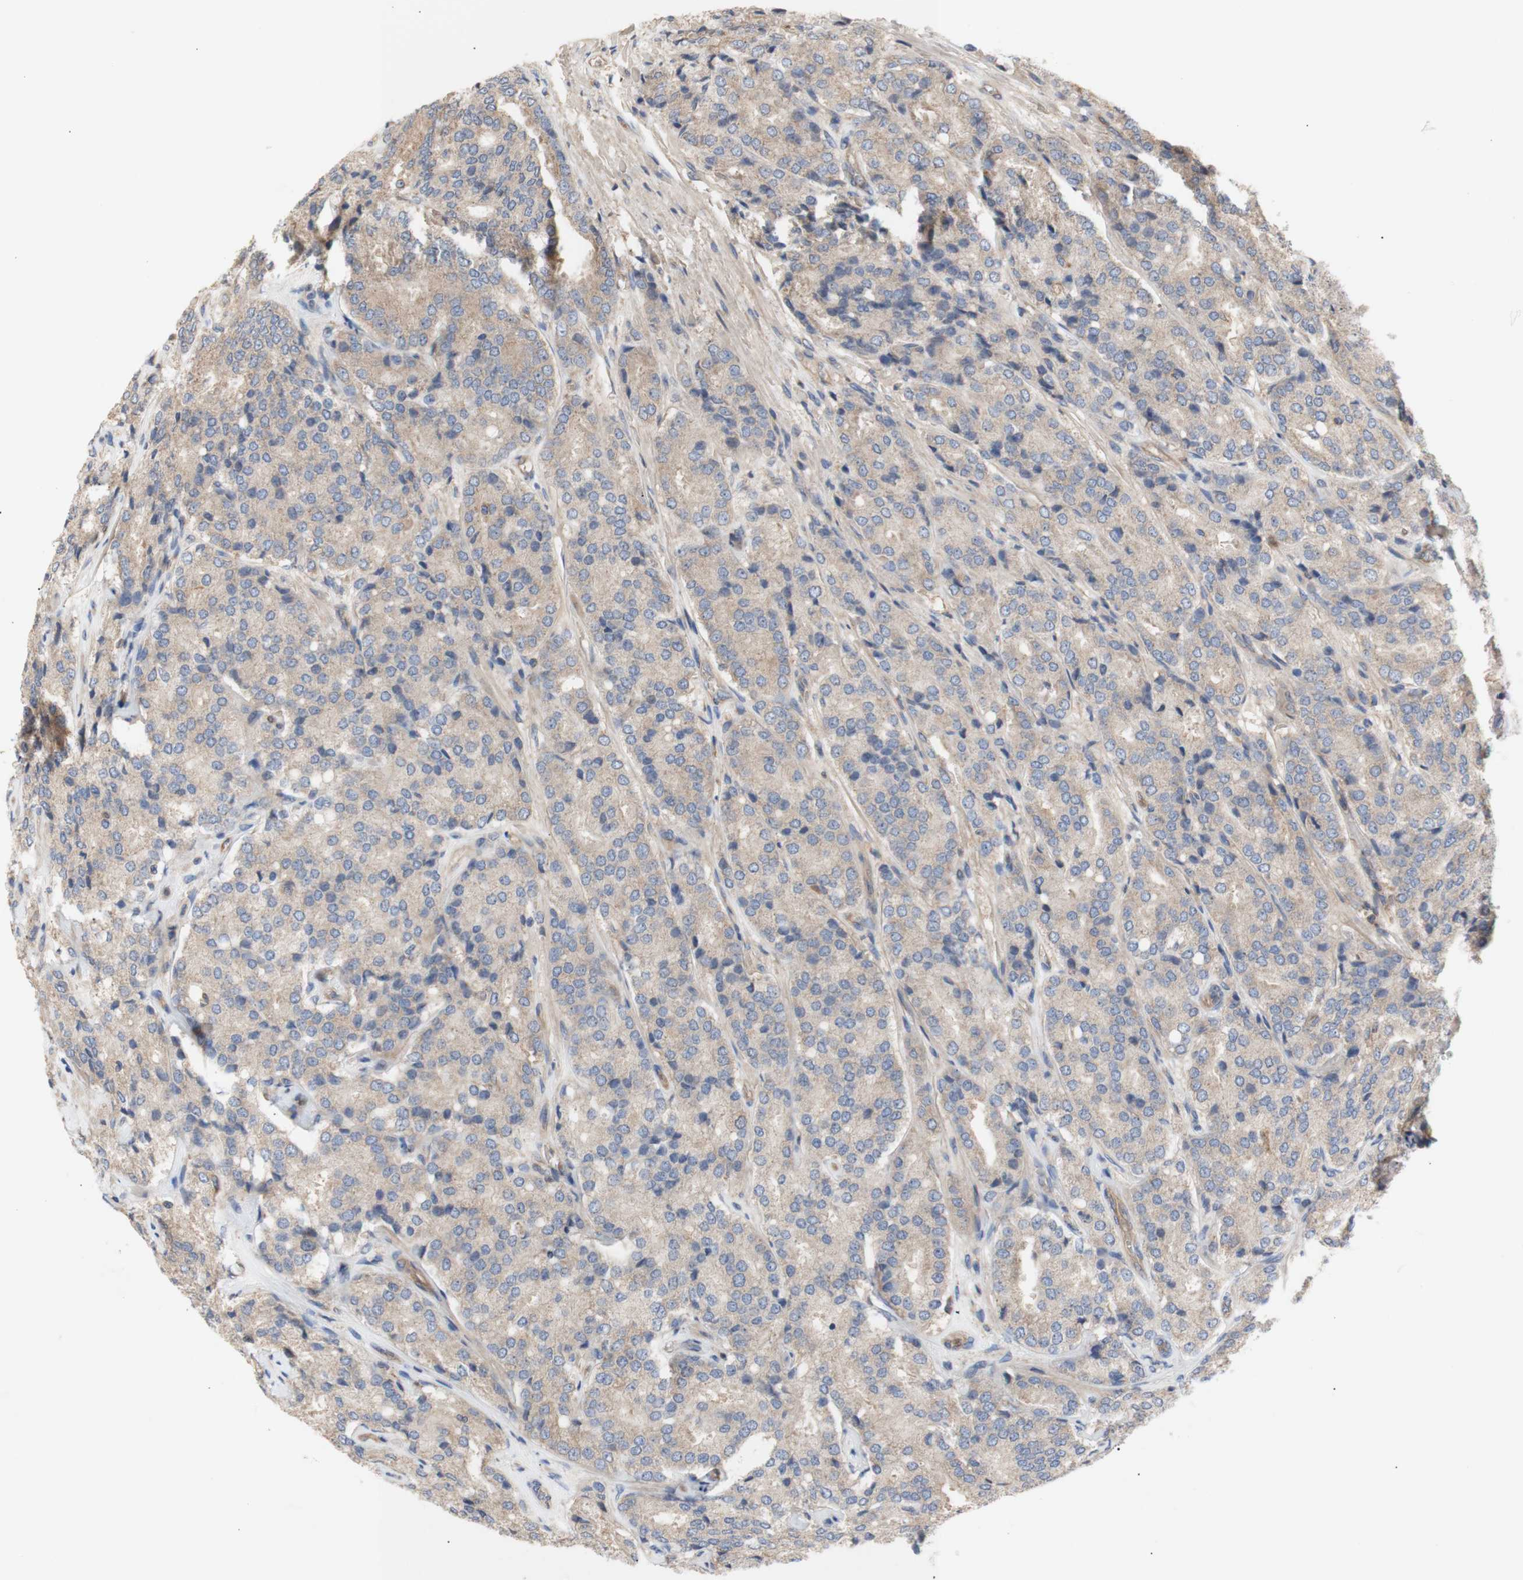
{"staining": {"intensity": "weak", "quantity": ">75%", "location": "cytoplasmic/membranous"}, "tissue": "prostate cancer", "cell_type": "Tumor cells", "image_type": "cancer", "snomed": [{"axis": "morphology", "description": "Adenocarcinoma, High grade"}, {"axis": "topography", "description": "Prostate"}], "caption": "This histopathology image displays immunohistochemistry (IHC) staining of prostate cancer, with low weak cytoplasmic/membranous staining in about >75% of tumor cells.", "gene": "IKBKG", "patient": {"sex": "male", "age": 65}}